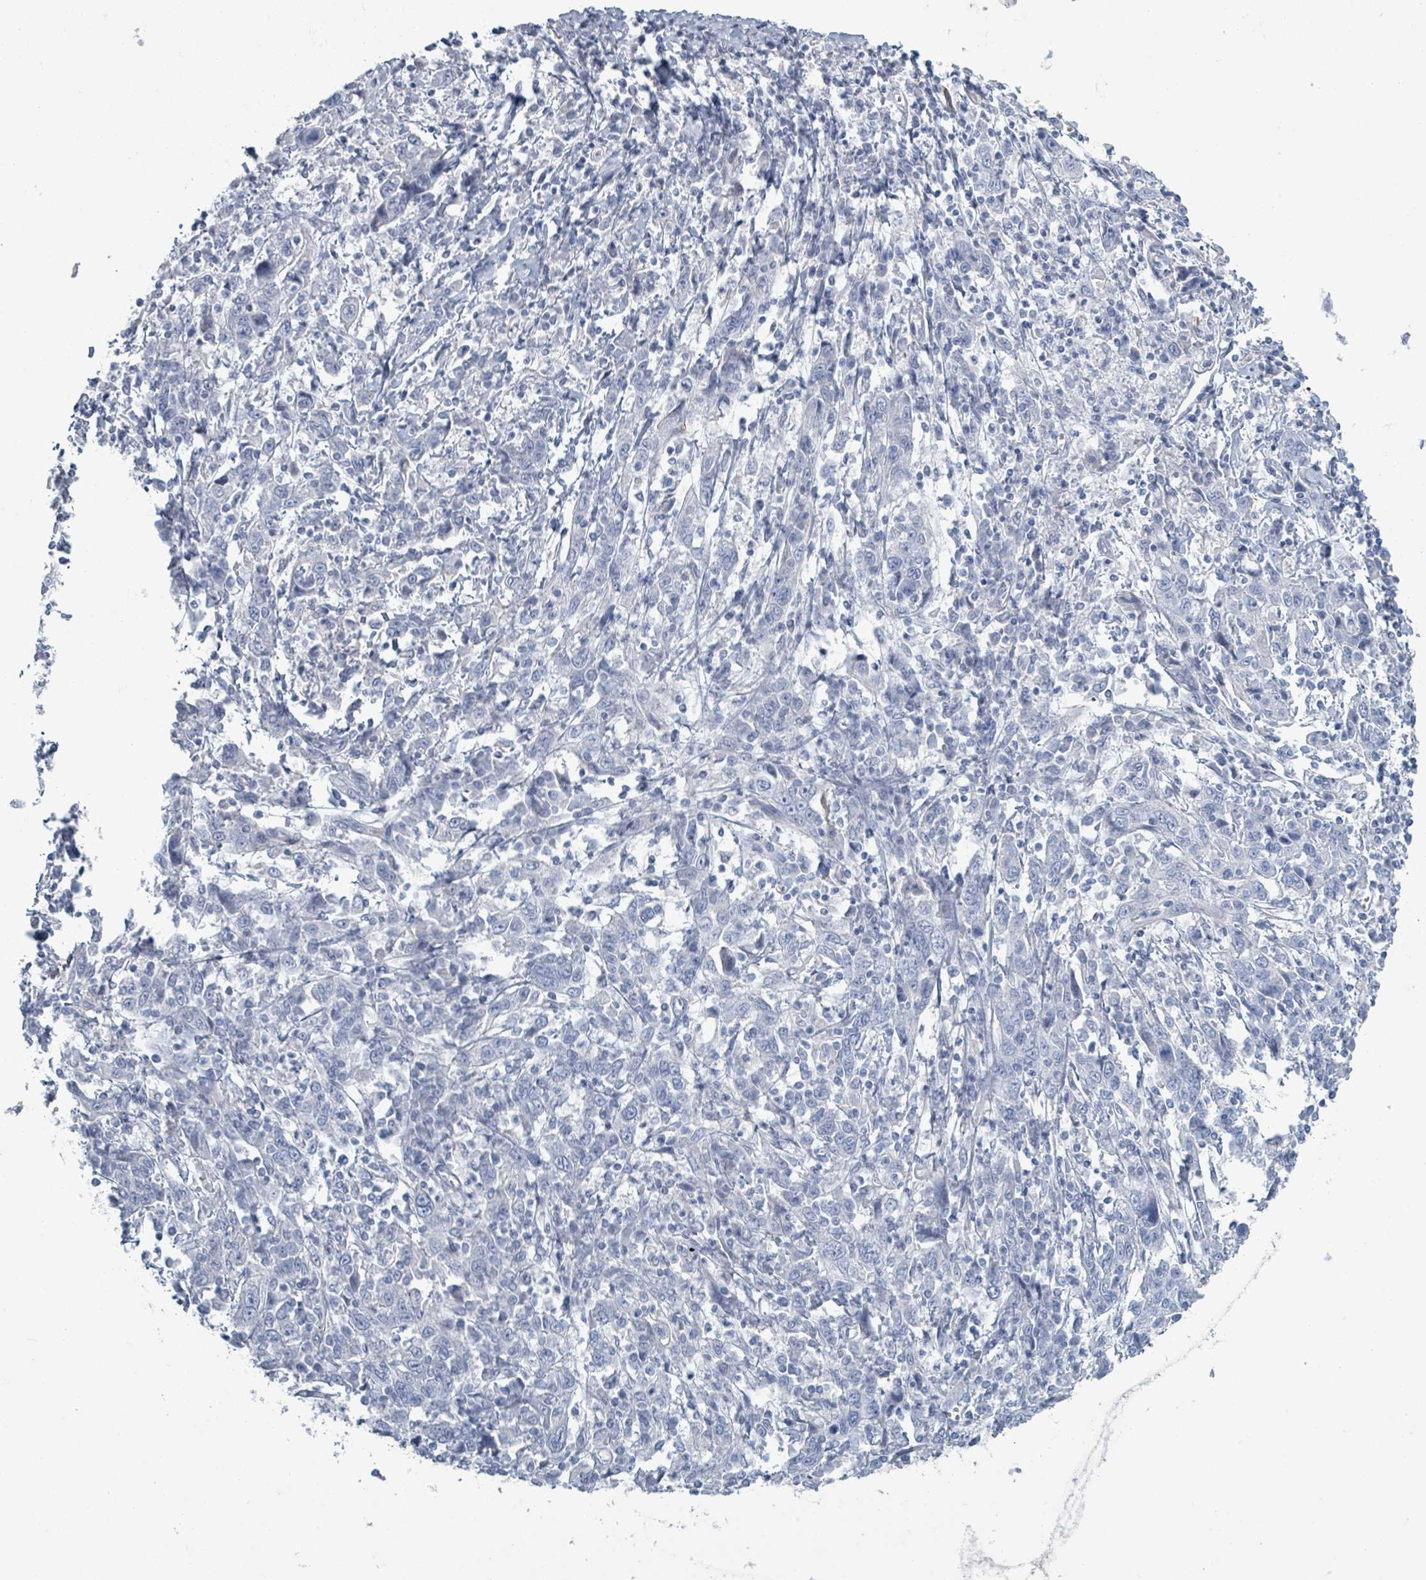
{"staining": {"intensity": "negative", "quantity": "none", "location": "none"}, "tissue": "cervical cancer", "cell_type": "Tumor cells", "image_type": "cancer", "snomed": [{"axis": "morphology", "description": "Squamous cell carcinoma, NOS"}, {"axis": "topography", "description": "Cervix"}], "caption": "Human squamous cell carcinoma (cervical) stained for a protein using immunohistochemistry (IHC) reveals no staining in tumor cells.", "gene": "HEATR5A", "patient": {"sex": "female", "age": 46}}